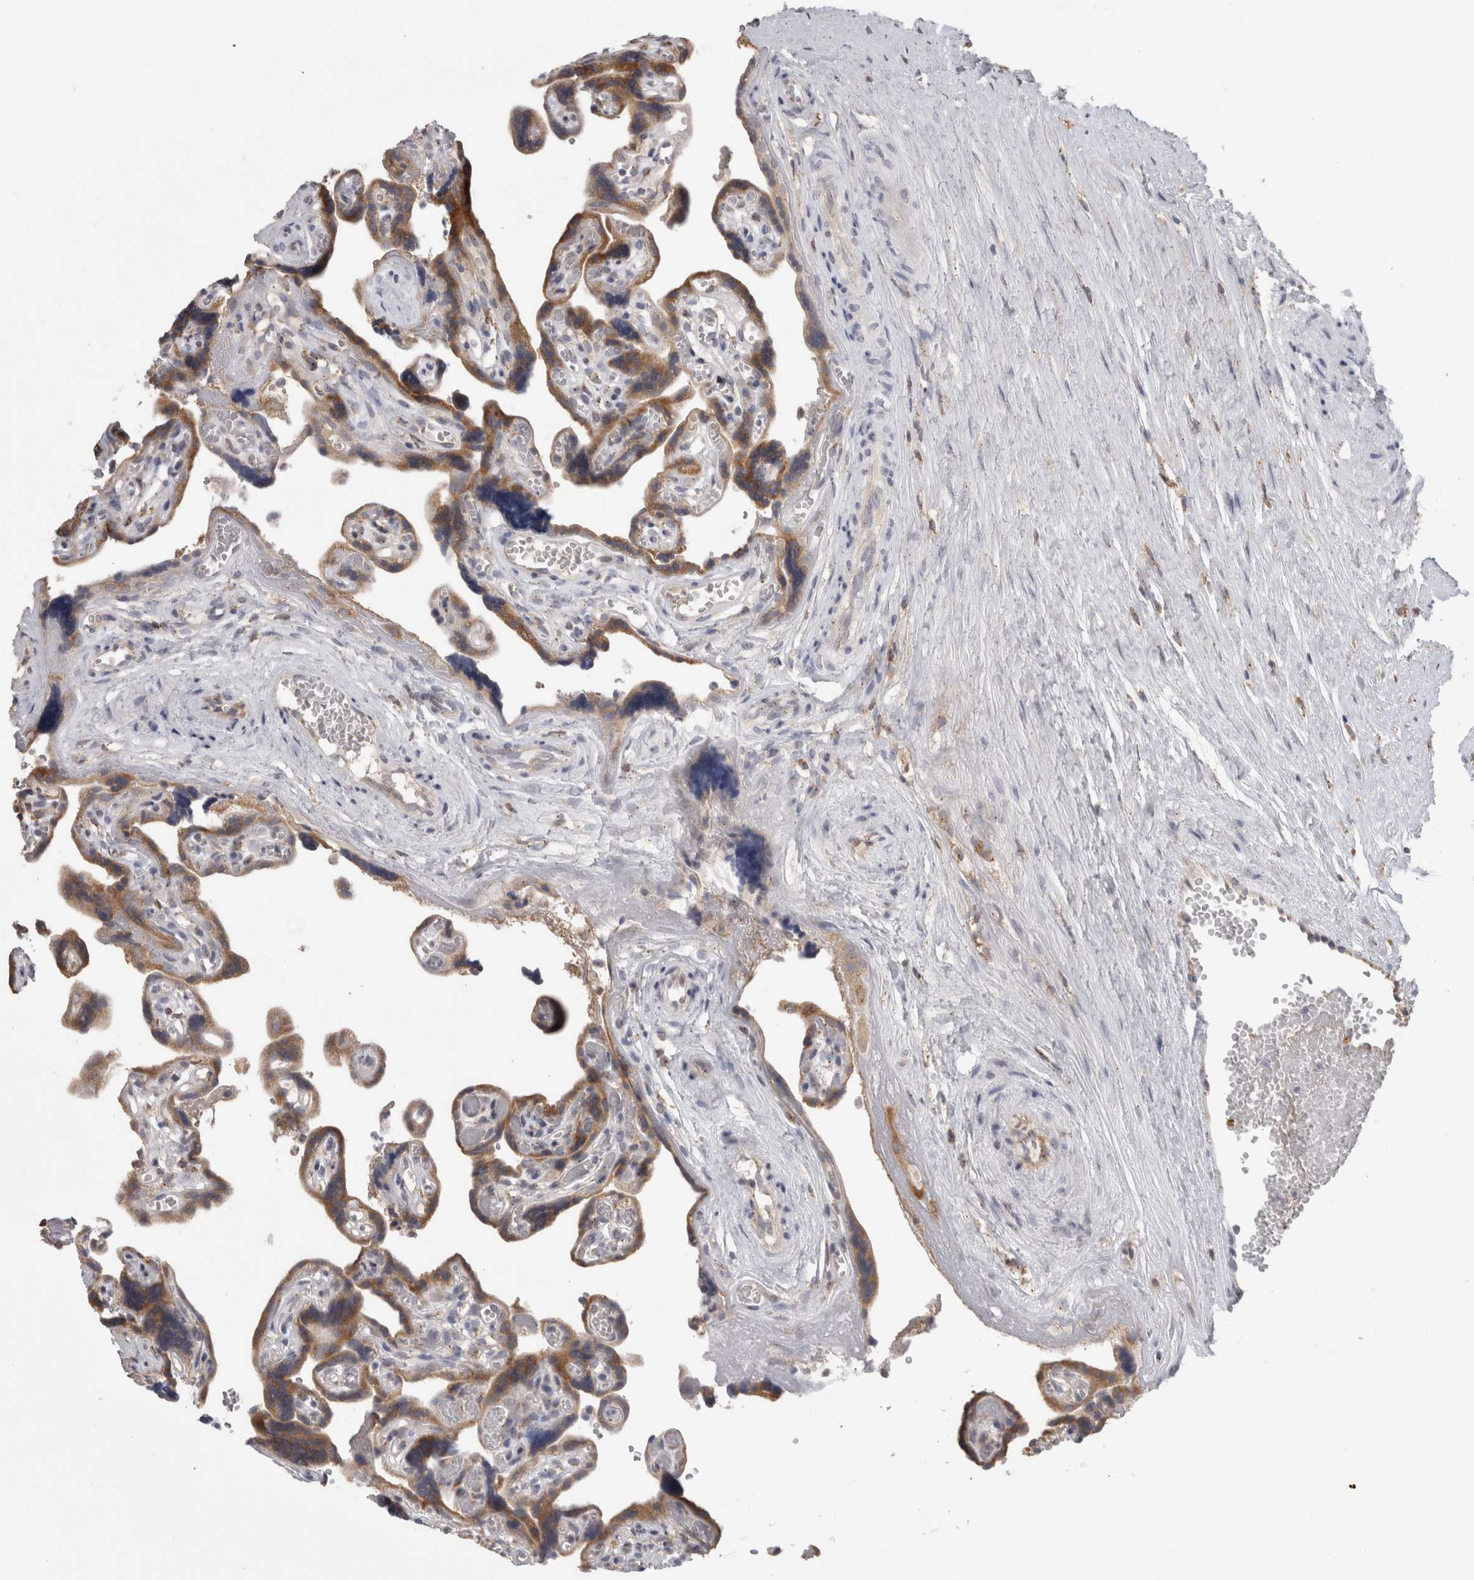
{"staining": {"intensity": "strong", "quantity": ">75%", "location": "cytoplasmic/membranous"}, "tissue": "placenta", "cell_type": "Trophoblastic cells", "image_type": "normal", "snomed": [{"axis": "morphology", "description": "Normal tissue, NOS"}, {"axis": "topography", "description": "Placenta"}], "caption": "A high-resolution micrograph shows IHC staining of normal placenta, which demonstrates strong cytoplasmic/membranous positivity in approximately >75% of trophoblastic cells. The protein of interest is shown in brown color, while the nuclei are stained blue.", "gene": "ZNF341", "patient": {"sex": "female", "age": 30}}